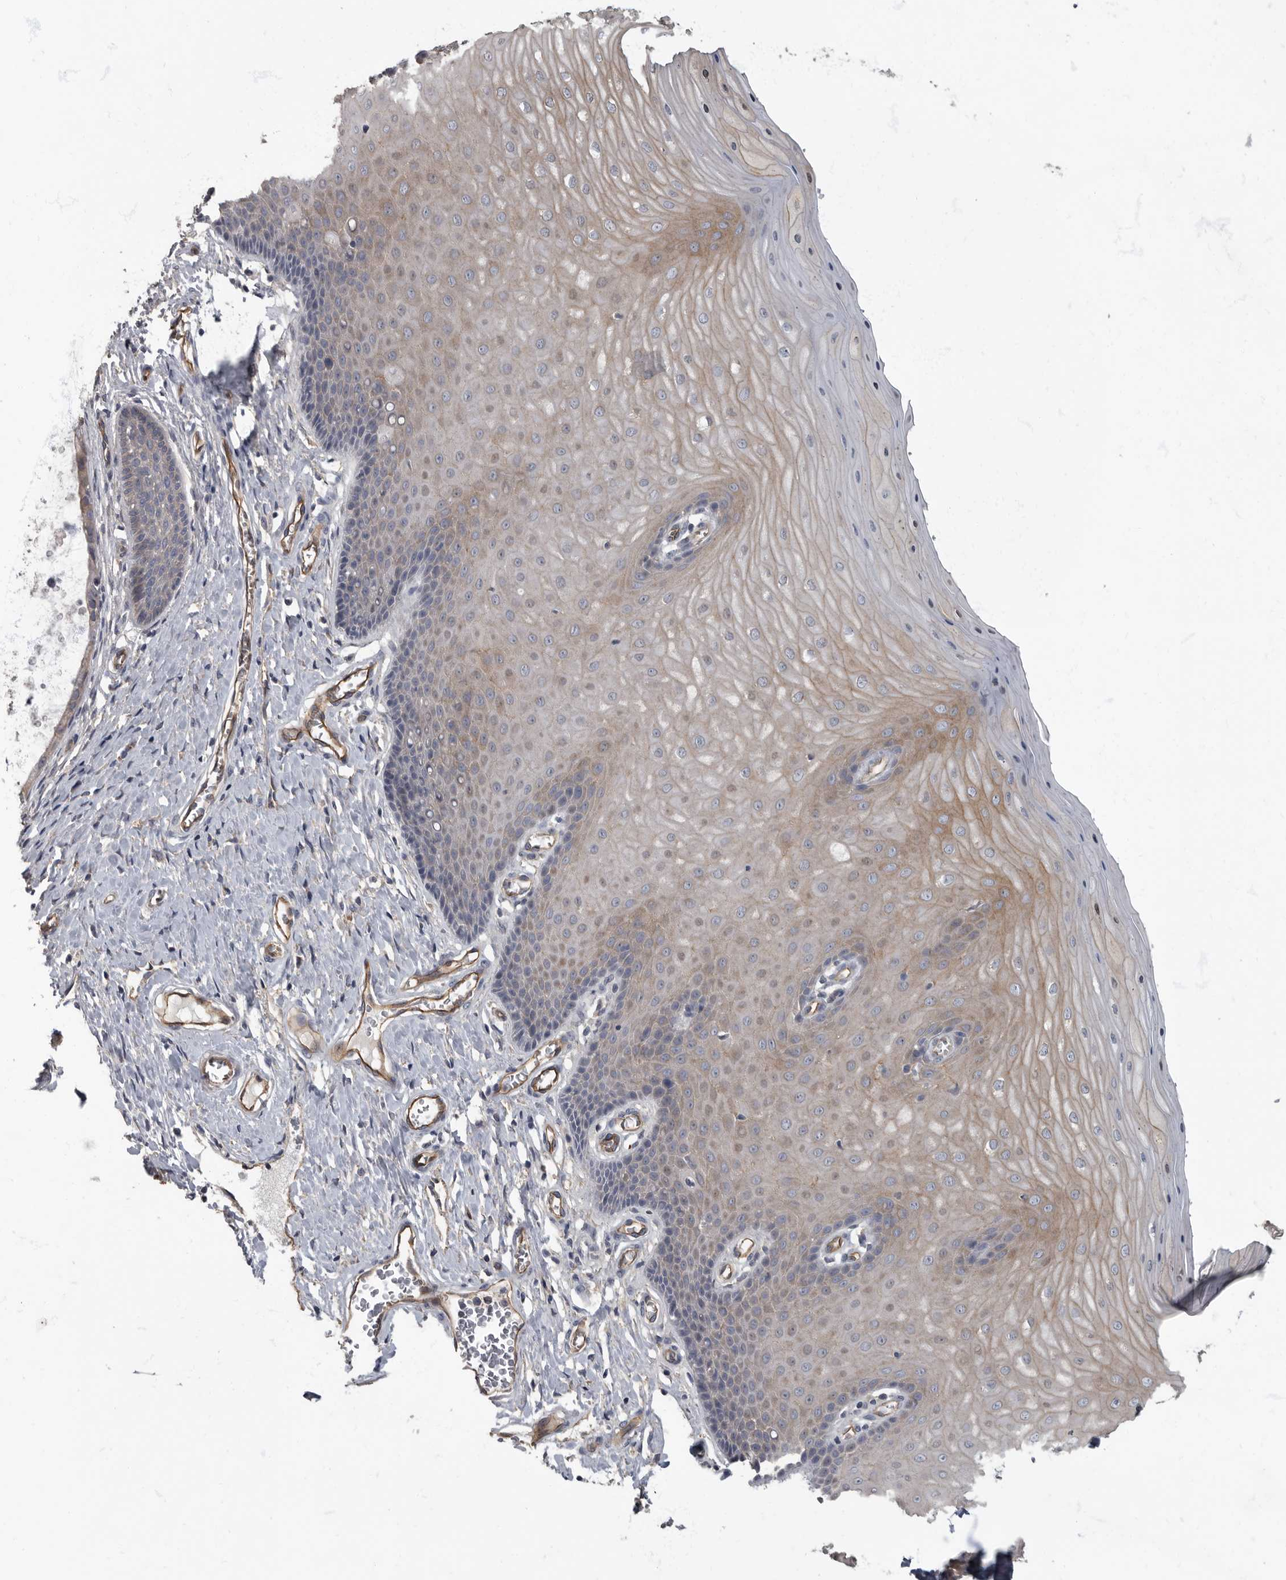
{"staining": {"intensity": "moderate", "quantity": "25%-75%", "location": "cytoplasmic/membranous"}, "tissue": "cervix", "cell_type": "Glandular cells", "image_type": "normal", "snomed": [{"axis": "morphology", "description": "Normal tissue, NOS"}, {"axis": "topography", "description": "Cervix"}], "caption": "Approximately 25%-75% of glandular cells in normal cervix reveal moderate cytoplasmic/membranous protein expression as visualized by brown immunohistochemical staining.", "gene": "PDK1", "patient": {"sex": "female", "age": 55}}